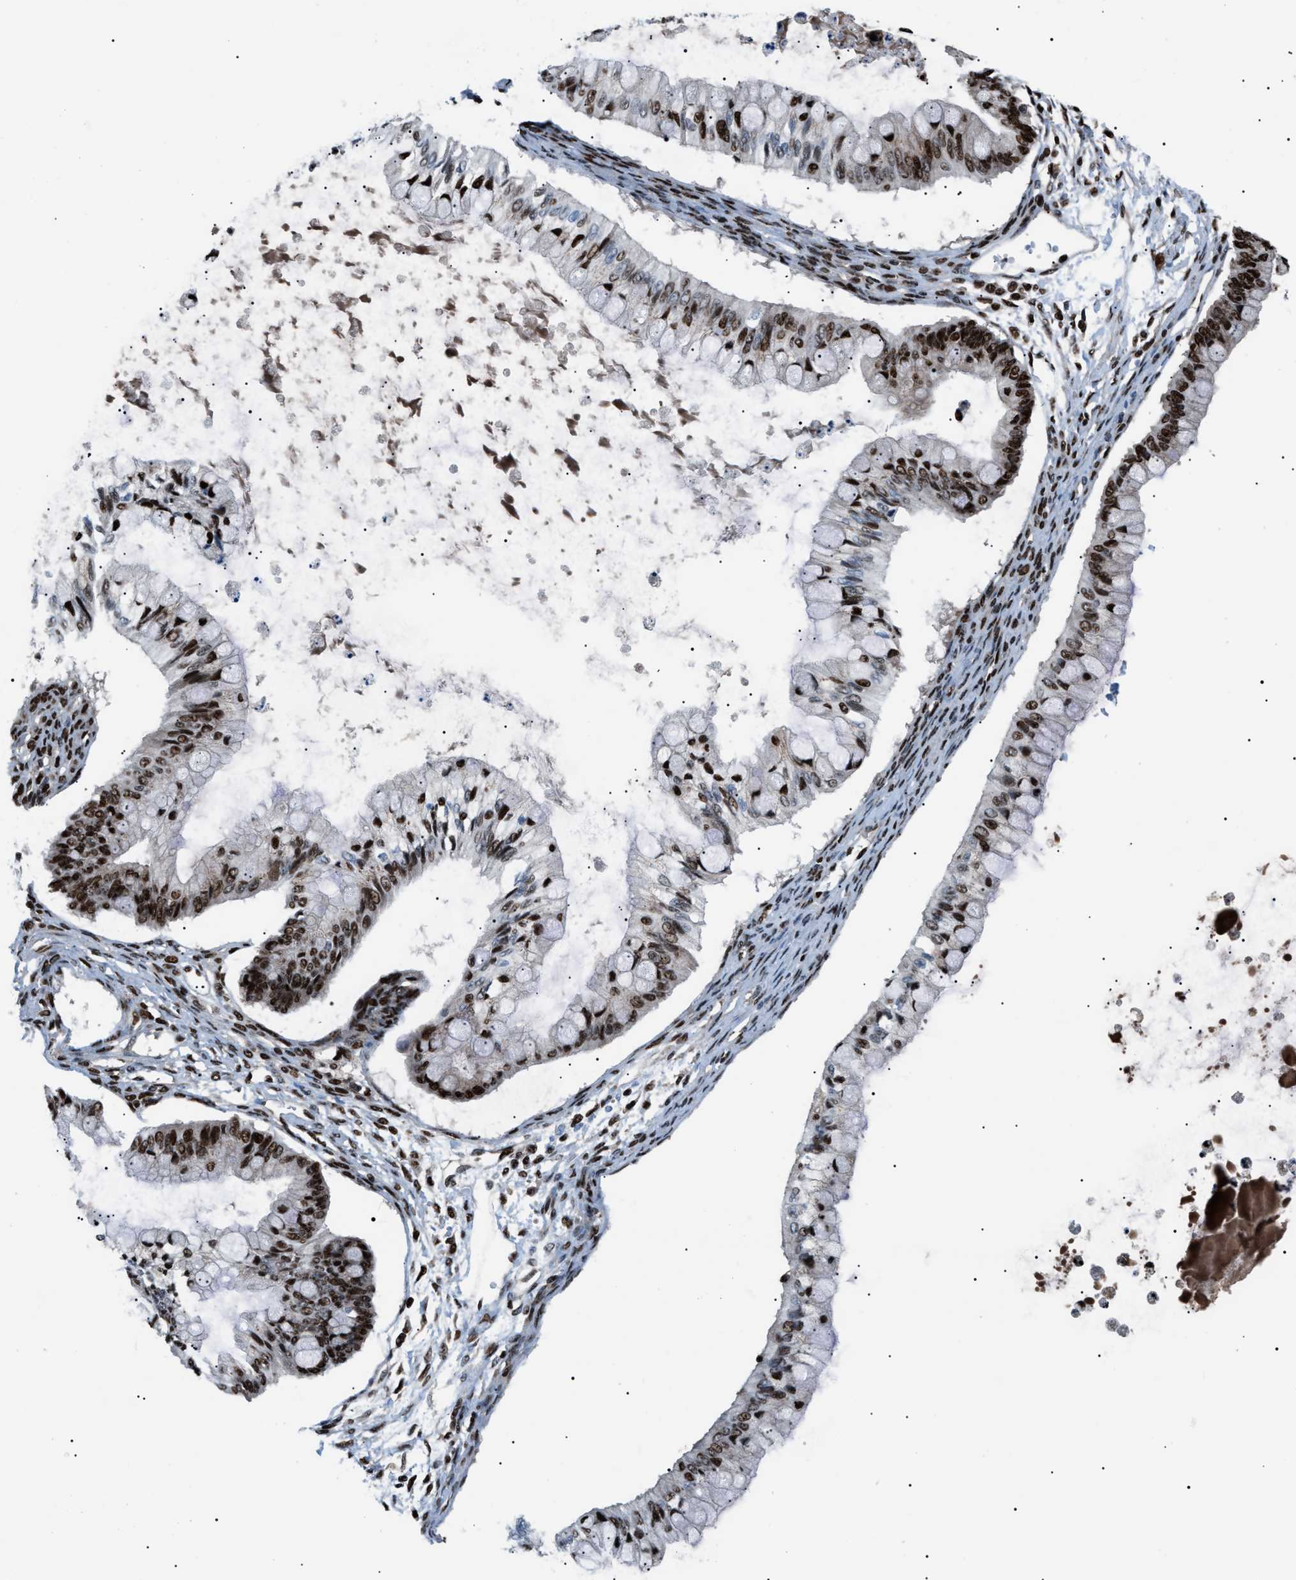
{"staining": {"intensity": "strong", "quantity": "25%-75%", "location": "nuclear"}, "tissue": "ovarian cancer", "cell_type": "Tumor cells", "image_type": "cancer", "snomed": [{"axis": "morphology", "description": "Cystadenocarcinoma, mucinous, NOS"}, {"axis": "topography", "description": "Ovary"}], "caption": "High-power microscopy captured an immunohistochemistry image of mucinous cystadenocarcinoma (ovarian), revealing strong nuclear expression in approximately 25%-75% of tumor cells.", "gene": "PRKX", "patient": {"sex": "female", "age": 57}}